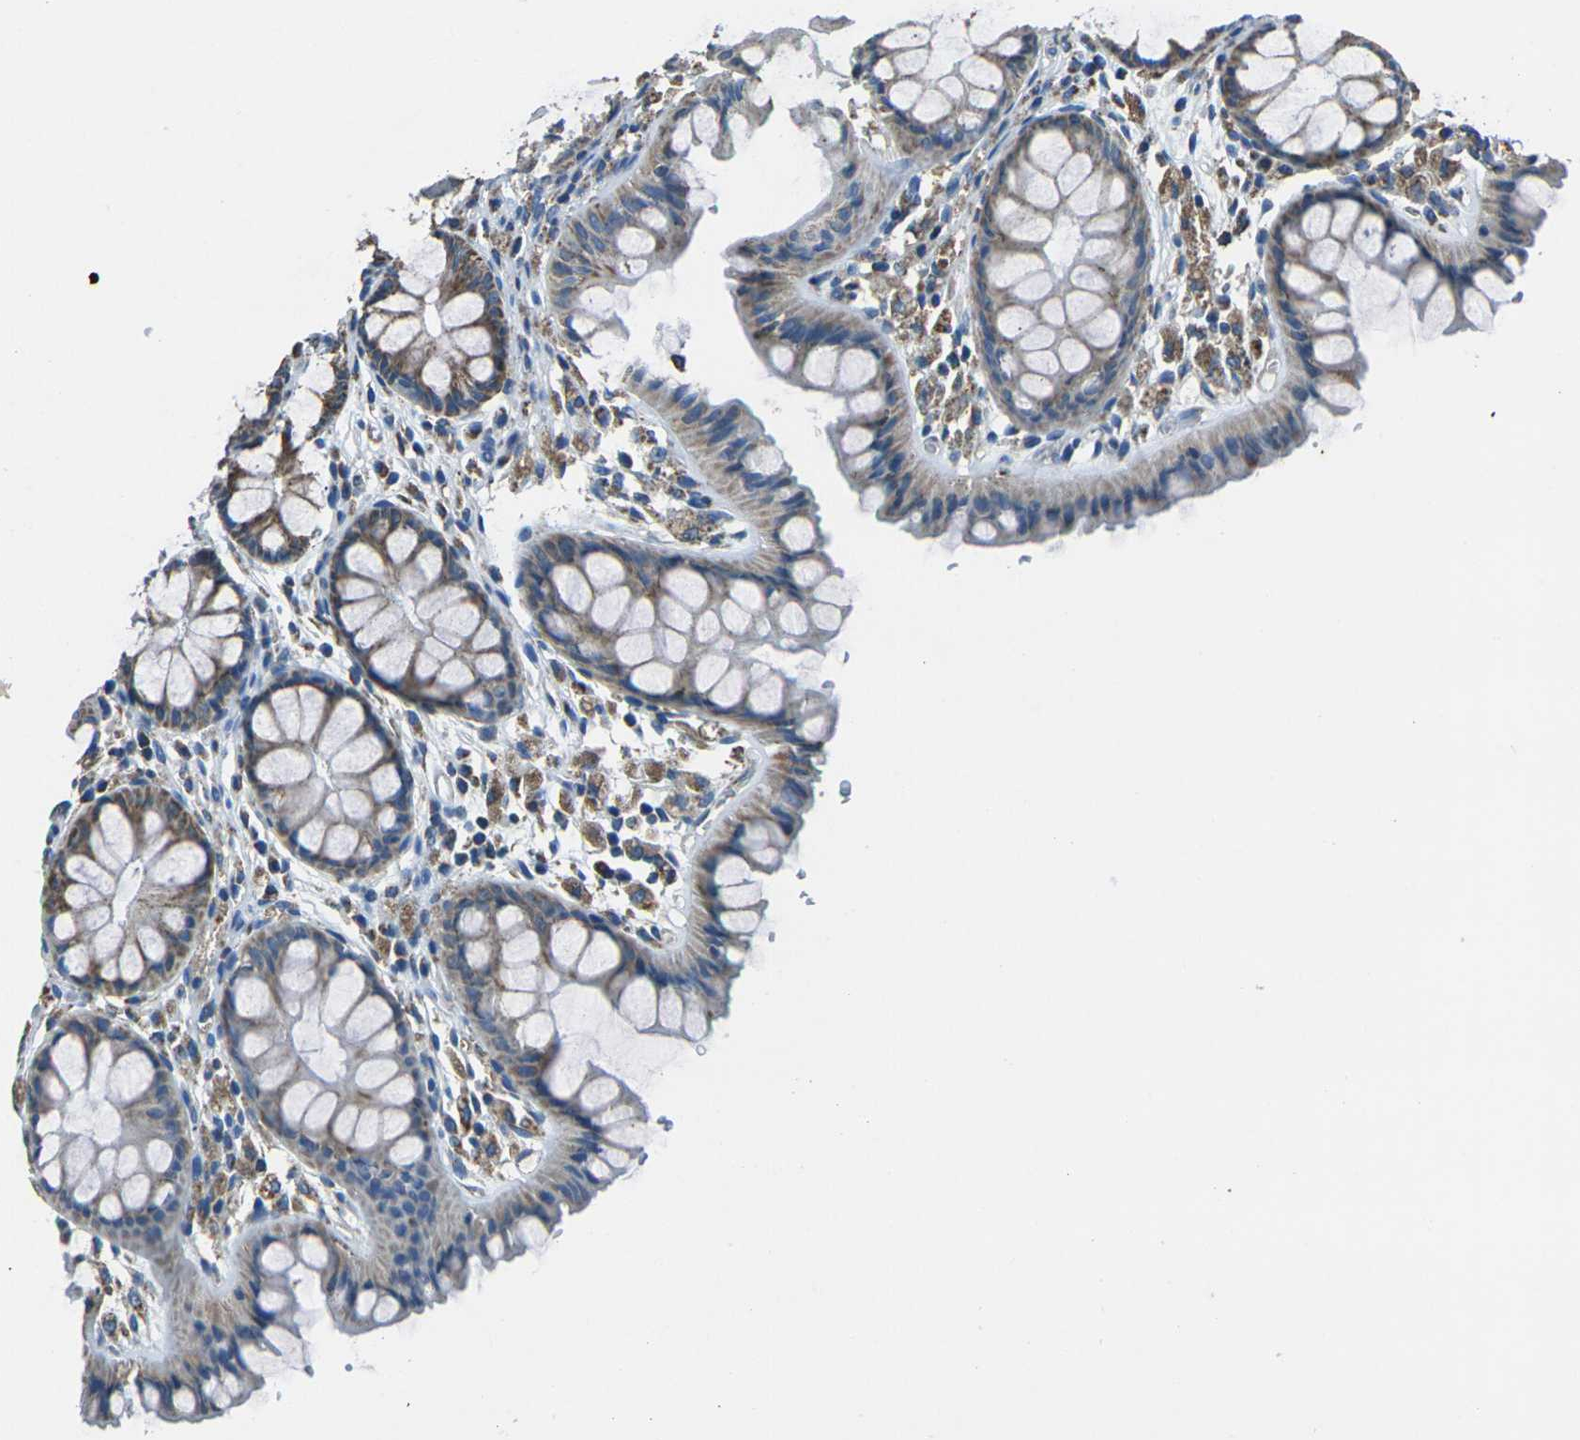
{"staining": {"intensity": "negative", "quantity": "none", "location": "none"}, "tissue": "colon", "cell_type": "Endothelial cells", "image_type": "normal", "snomed": [{"axis": "morphology", "description": "Normal tissue, NOS"}, {"axis": "topography", "description": "Colon"}], "caption": "DAB (3,3'-diaminobenzidine) immunohistochemical staining of benign human colon exhibits no significant staining in endothelial cells. Brightfield microscopy of immunohistochemistry (IHC) stained with DAB (3,3'-diaminobenzidine) (brown) and hematoxylin (blue), captured at high magnification.", "gene": "IRF3", "patient": {"sex": "female", "age": 55}}